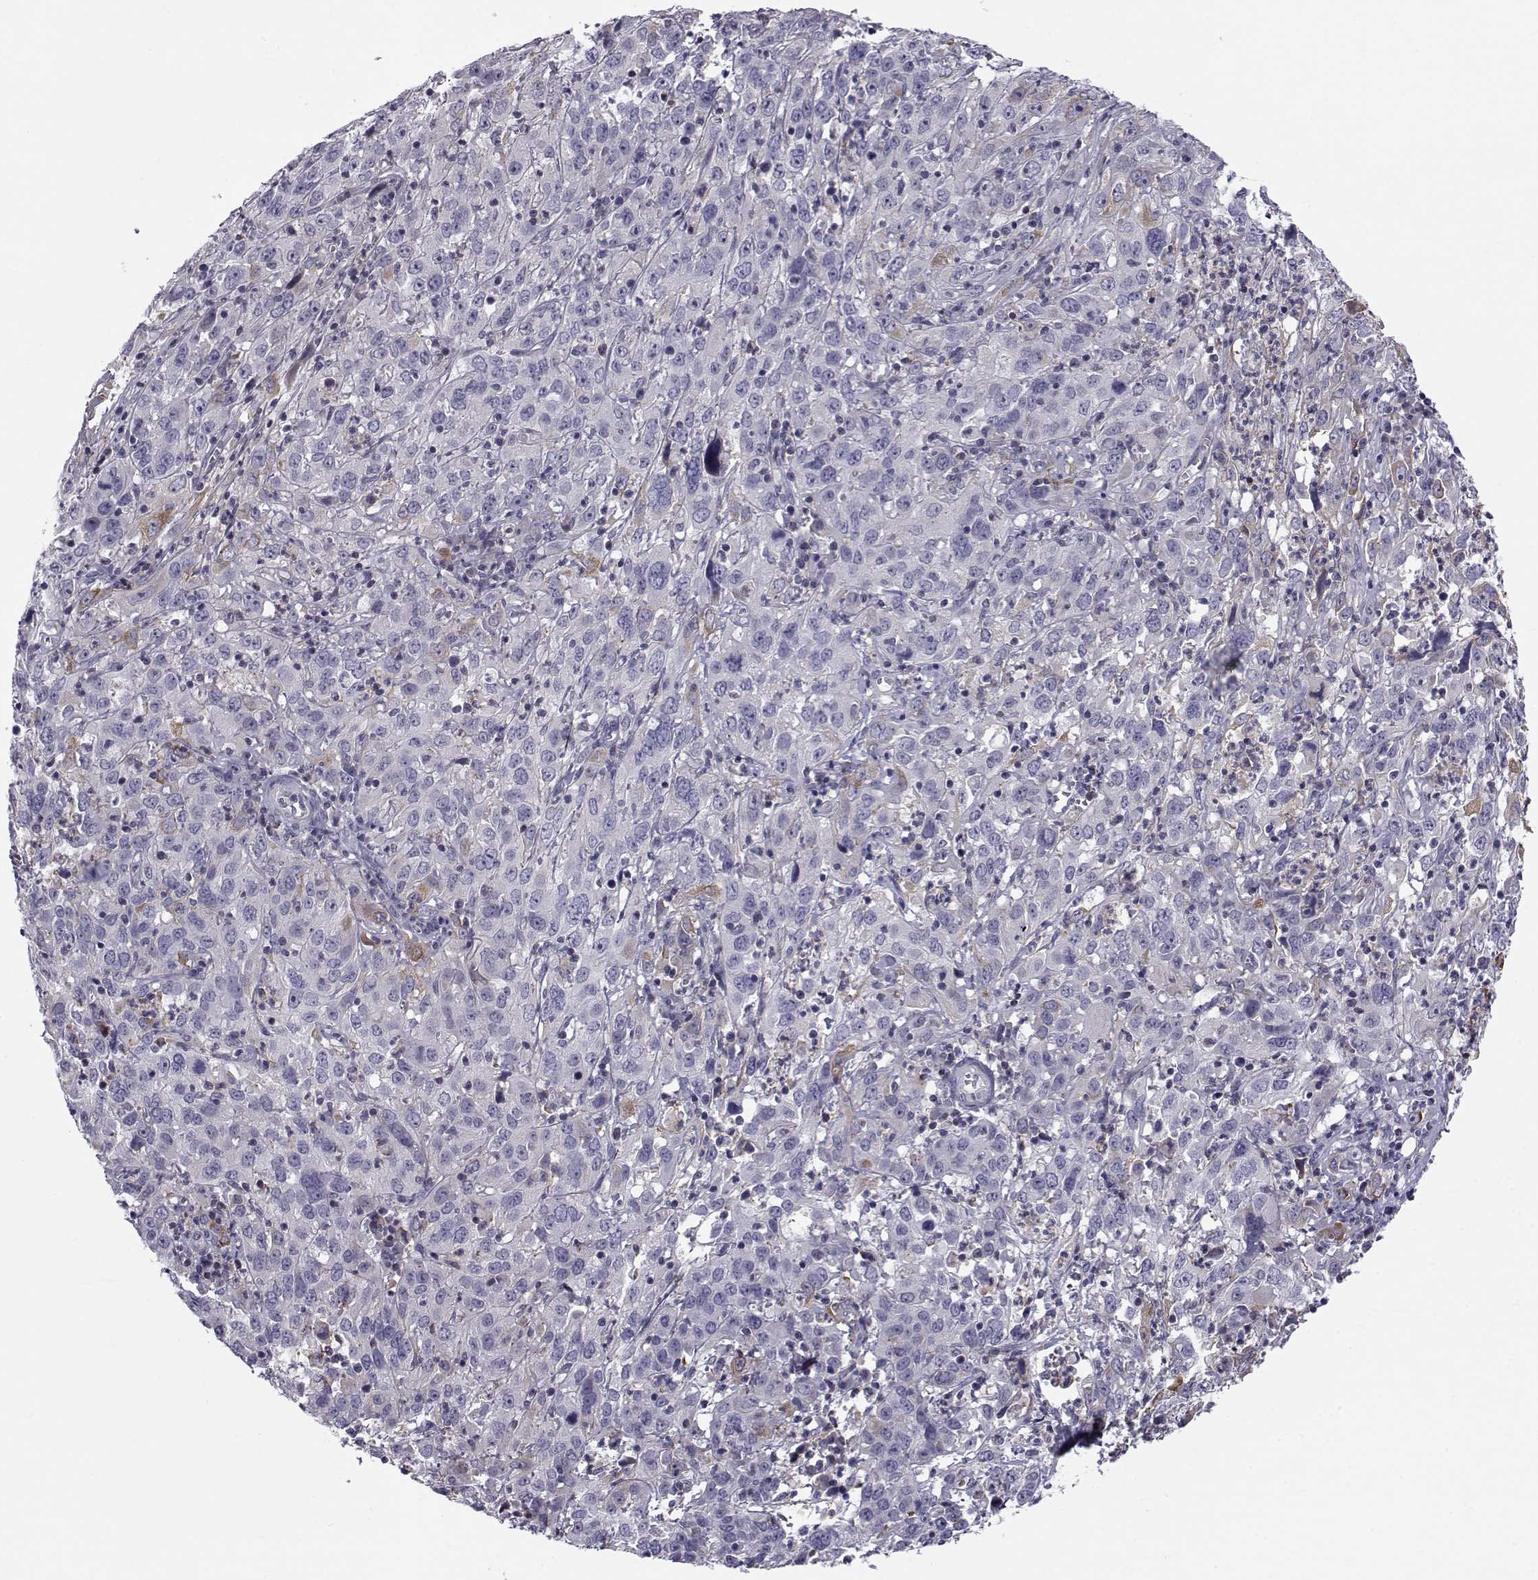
{"staining": {"intensity": "moderate", "quantity": "<25%", "location": "cytoplasmic/membranous"}, "tissue": "cervical cancer", "cell_type": "Tumor cells", "image_type": "cancer", "snomed": [{"axis": "morphology", "description": "Squamous cell carcinoma, NOS"}, {"axis": "topography", "description": "Cervix"}], "caption": "There is low levels of moderate cytoplasmic/membranous expression in tumor cells of cervical squamous cell carcinoma, as demonstrated by immunohistochemical staining (brown color).", "gene": "LRRC27", "patient": {"sex": "female", "age": 32}}